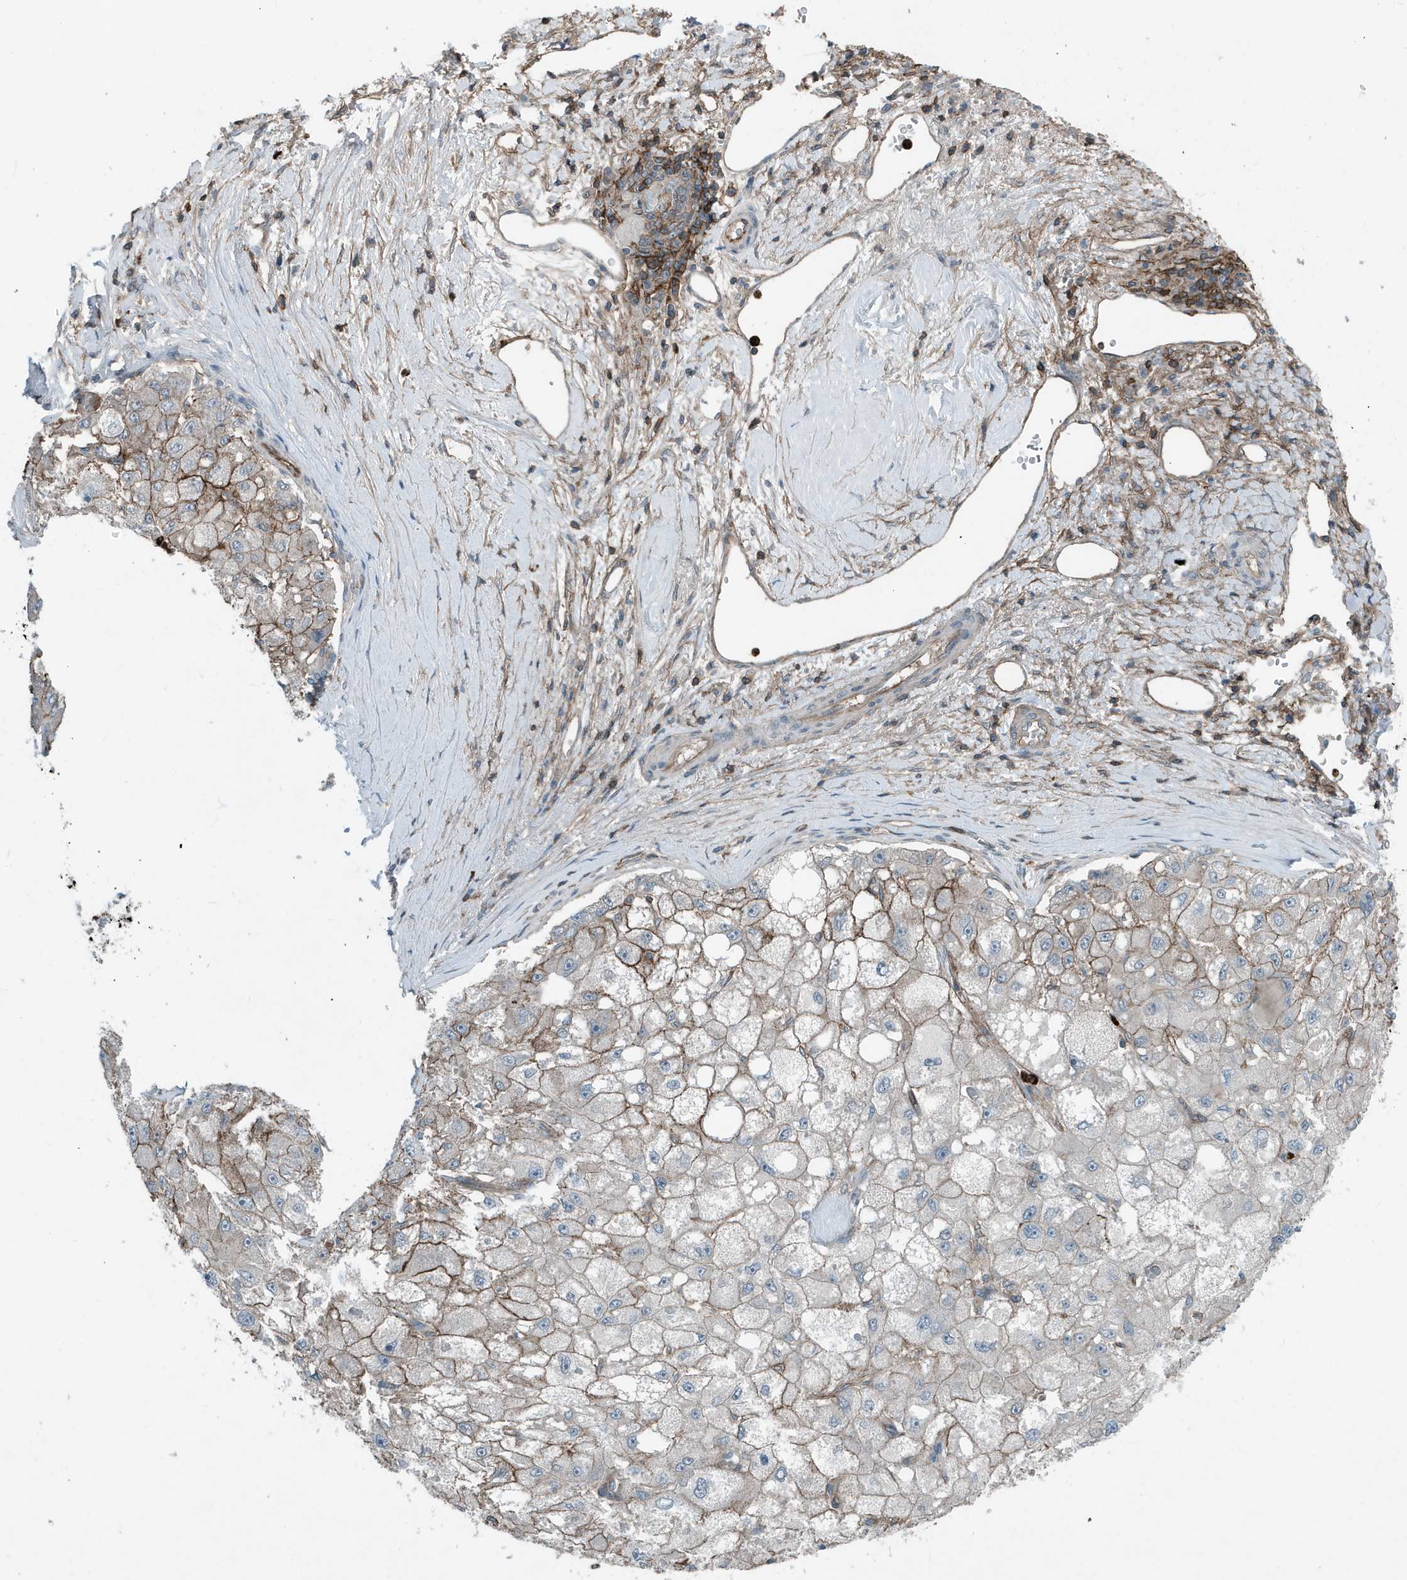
{"staining": {"intensity": "moderate", "quantity": "25%-75%", "location": "cytoplasmic/membranous"}, "tissue": "liver cancer", "cell_type": "Tumor cells", "image_type": "cancer", "snomed": [{"axis": "morphology", "description": "Carcinoma, Hepatocellular, NOS"}, {"axis": "topography", "description": "Liver"}], "caption": "Protein staining of liver cancer (hepatocellular carcinoma) tissue demonstrates moderate cytoplasmic/membranous positivity in about 25%-75% of tumor cells. (Stains: DAB (3,3'-diaminobenzidine) in brown, nuclei in blue, Microscopy: brightfield microscopy at high magnification).", "gene": "DAPP1", "patient": {"sex": "male", "age": 80}}